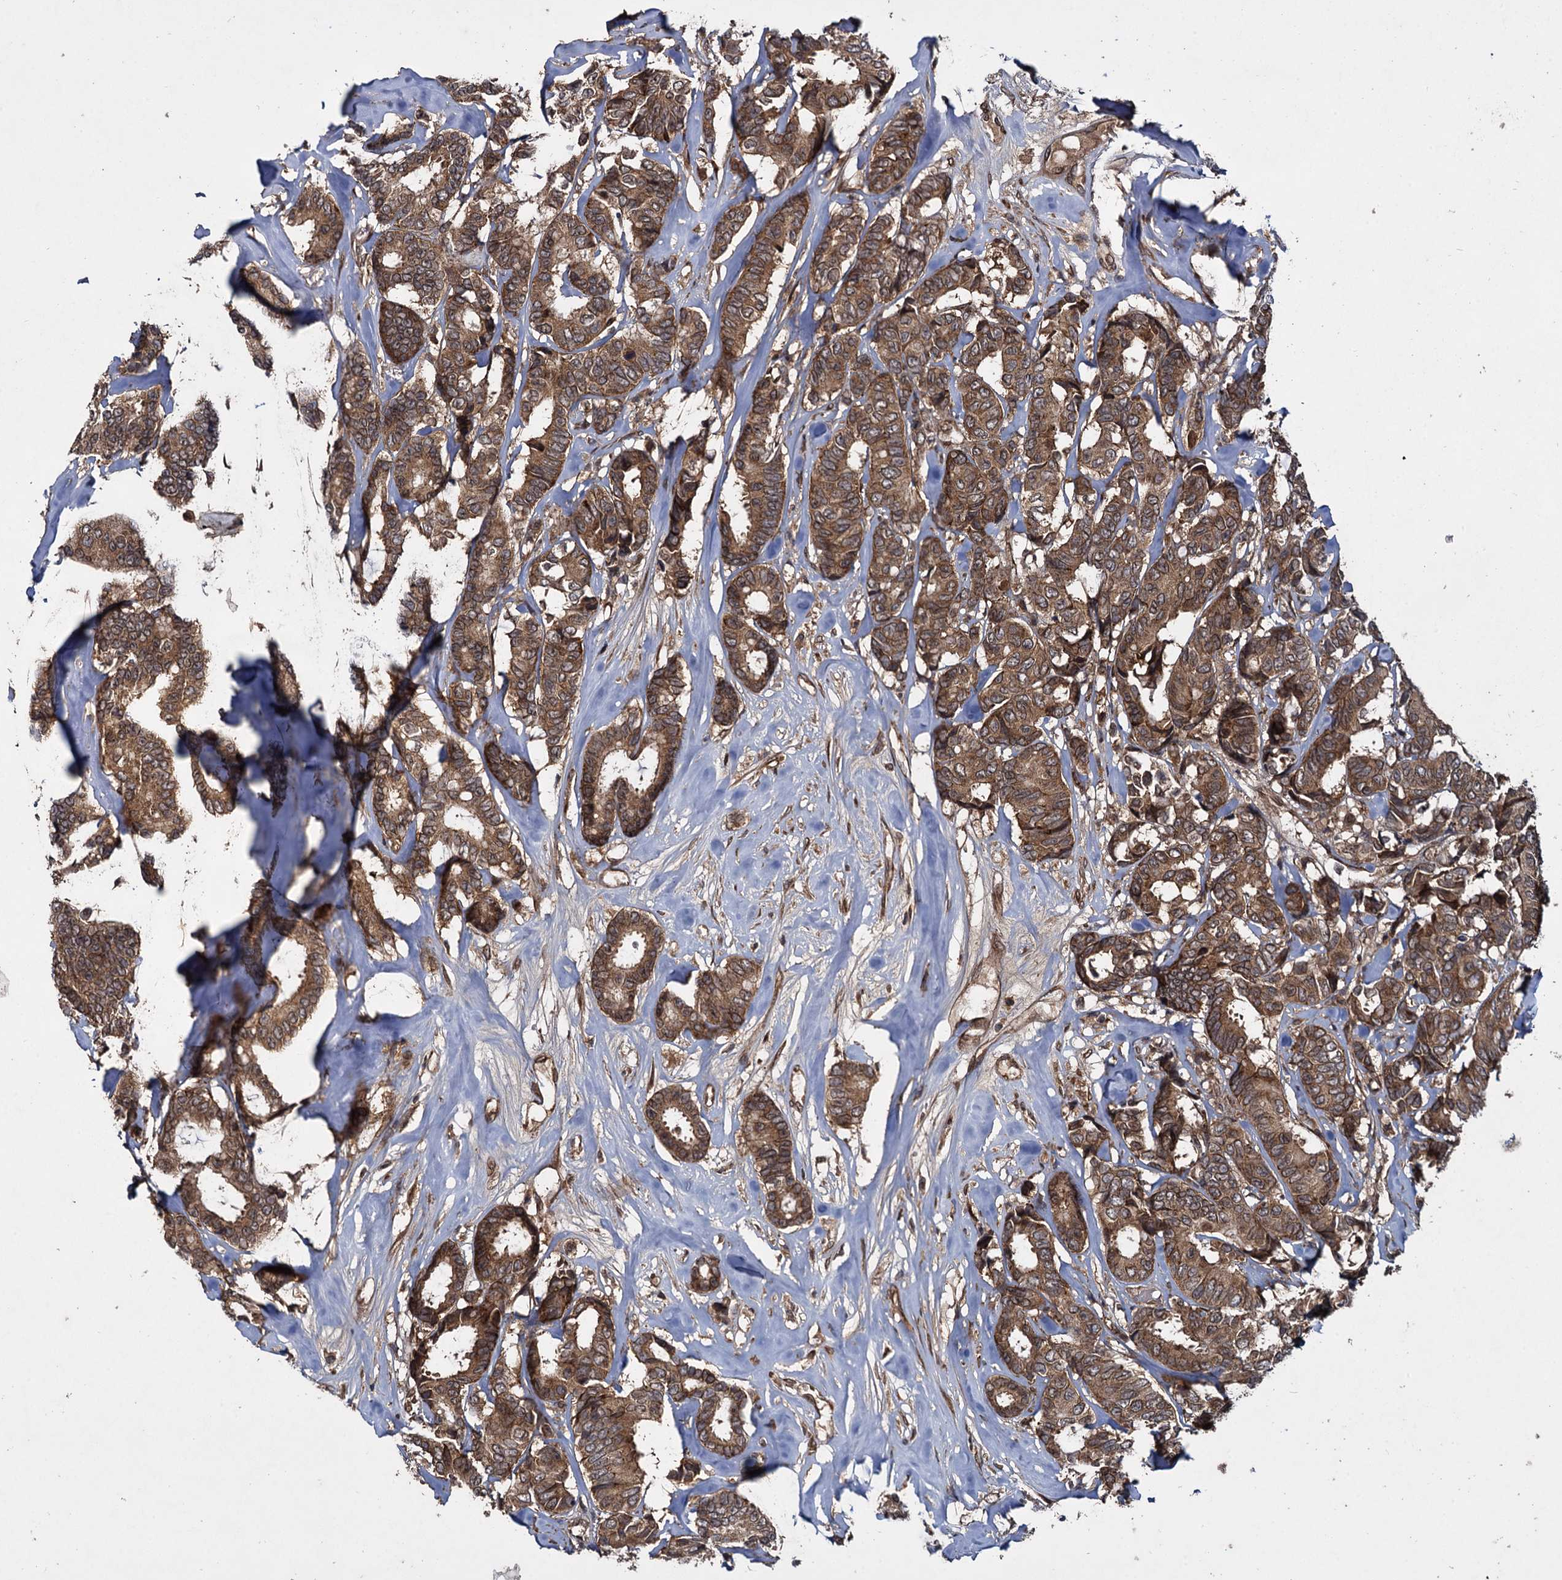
{"staining": {"intensity": "moderate", "quantity": ">75%", "location": "cytoplasmic/membranous,nuclear"}, "tissue": "breast cancer", "cell_type": "Tumor cells", "image_type": "cancer", "snomed": [{"axis": "morphology", "description": "Duct carcinoma"}, {"axis": "topography", "description": "Breast"}], "caption": "Protein expression by immunohistochemistry displays moderate cytoplasmic/membranous and nuclear positivity in approximately >75% of tumor cells in infiltrating ductal carcinoma (breast).", "gene": "DCP1B", "patient": {"sex": "female", "age": 87}}